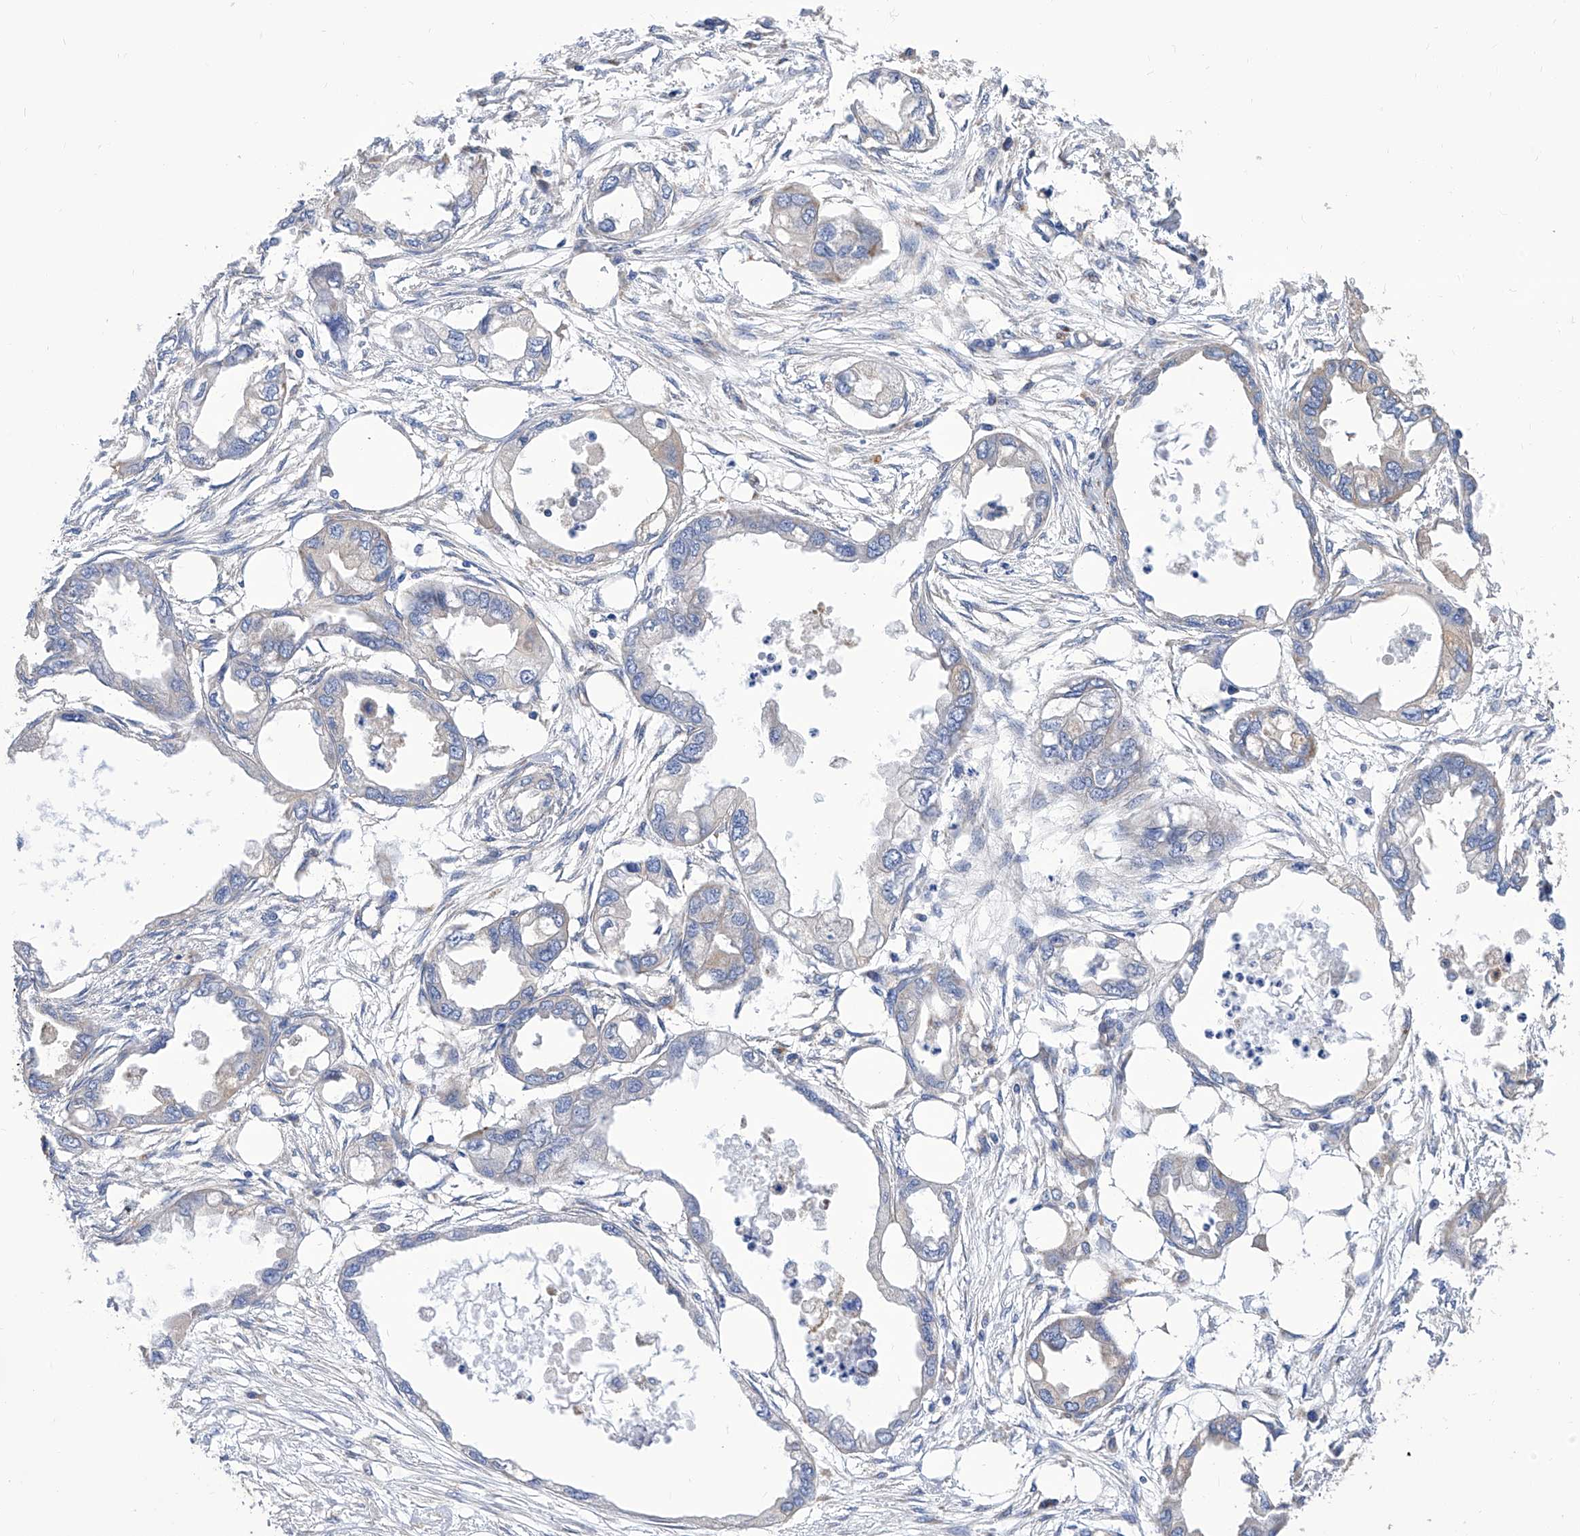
{"staining": {"intensity": "negative", "quantity": "none", "location": "none"}, "tissue": "endometrial cancer", "cell_type": "Tumor cells", "image_type": "cancer", "snomed": [{"axis": "morphology", "description": "Adenocarcinoma, NOS"}, {"axis": "morphology", "description": "Adenocarcinoma, metastatic, NOS"}, {"axis": "topography", "description": "Adipose tissue"}, {"axis": "topography", "description": "Endometrium"}], "caption": "Endometrial cancer was stained to show a protein in brown. There is no significant expression in tumor cells.", "gene": "TJAP1", "patient": {"sex": "female", "age": 67}}